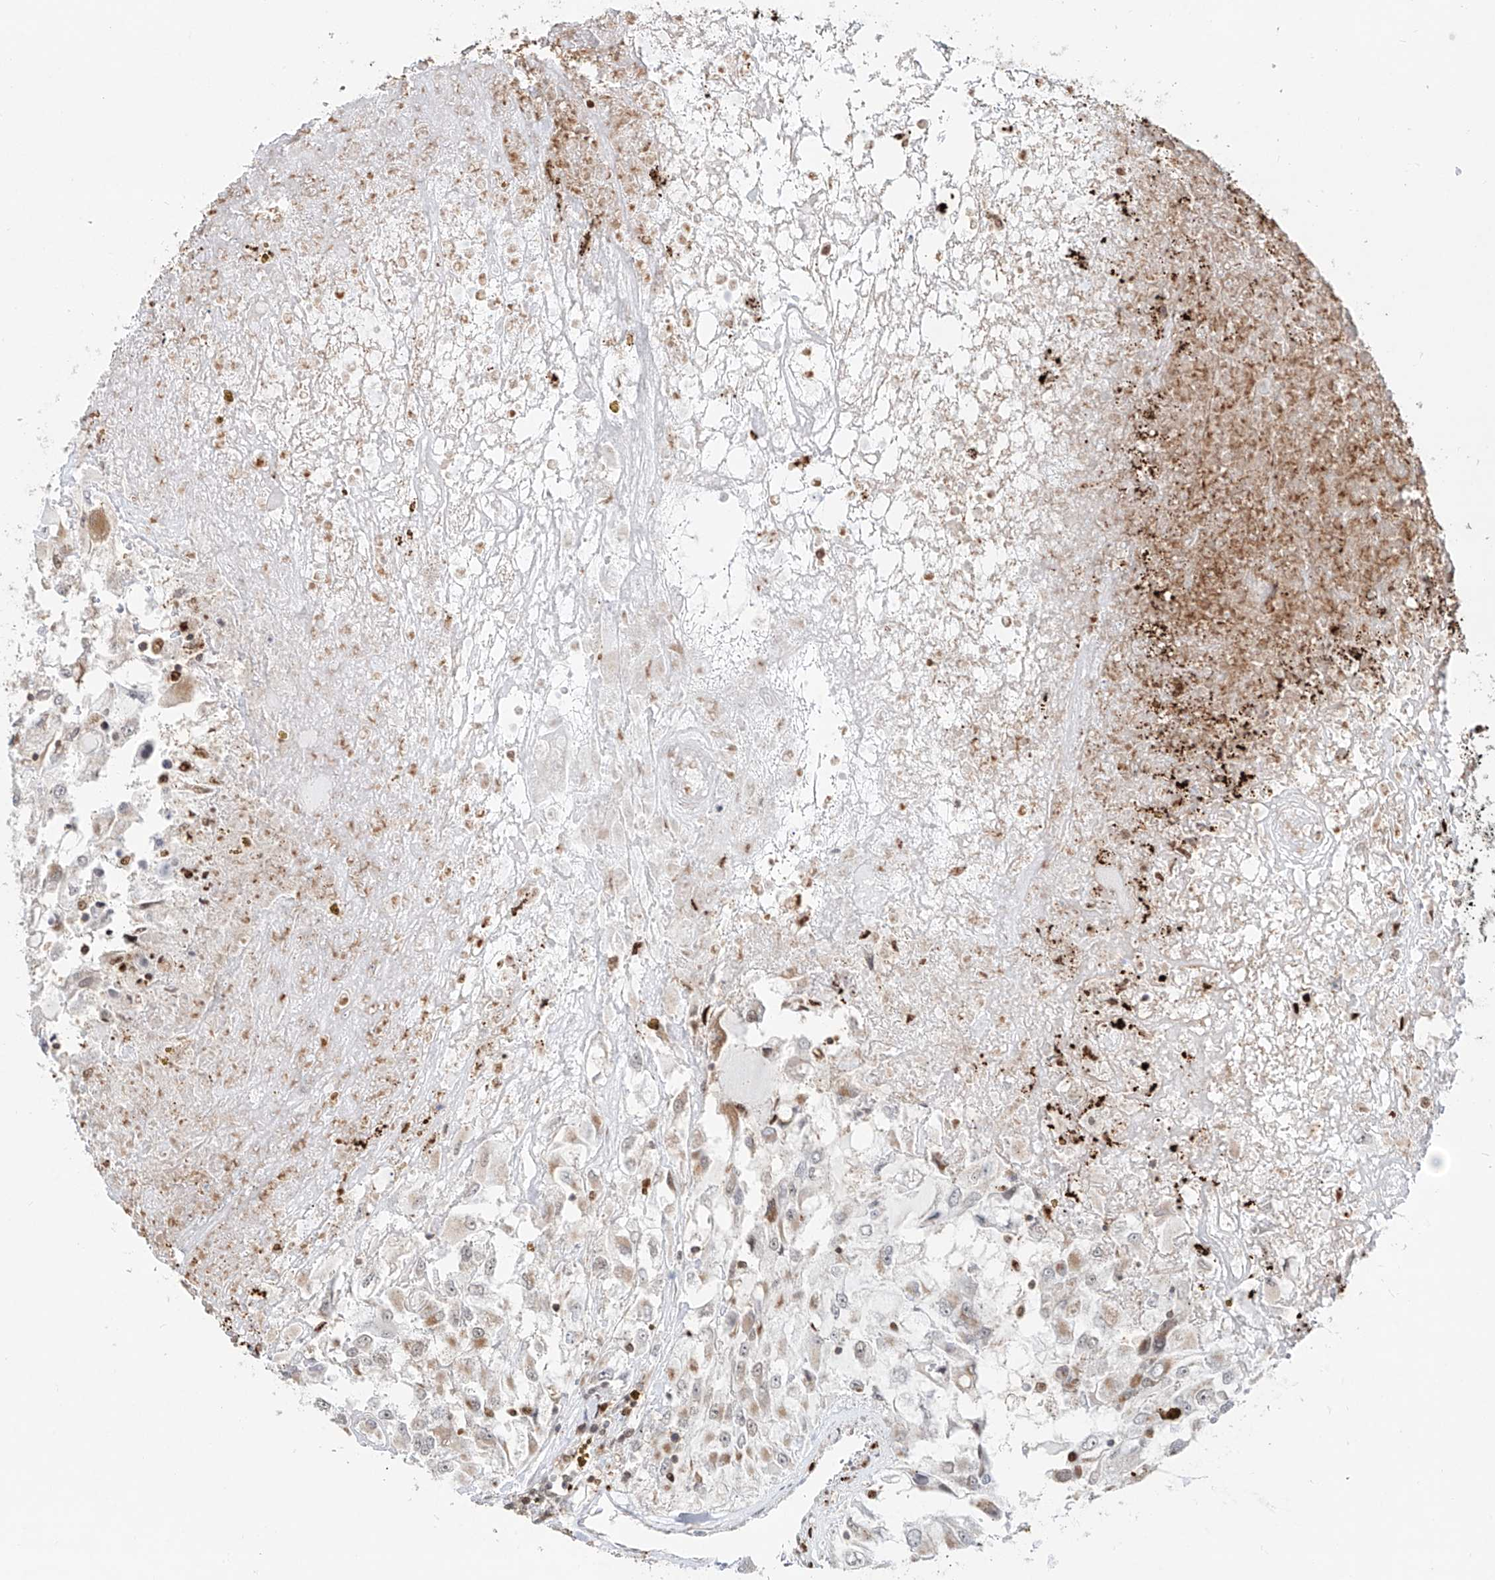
{"staining": {"intensity": "weak", "quantity": "25%-75%", "location": "cytoplasmic/membranous"}, "tissue": "renal cancer", "cell_type": "Tumor cells", "image_type": "cancer", "snomed": [{"axis": "morphology", "description": "Adenocarcinoma, NOS"}, {"axis": "topography", "description": "Kidney"}], "caption": "Tumor cells display low levels of weak cytoplasmic/membranous positivity in about 25%-75% of cells in adenocarcinoma (renal).", "gene": "DZIP1L", "patient": {"sex": "female", "age": 52}}